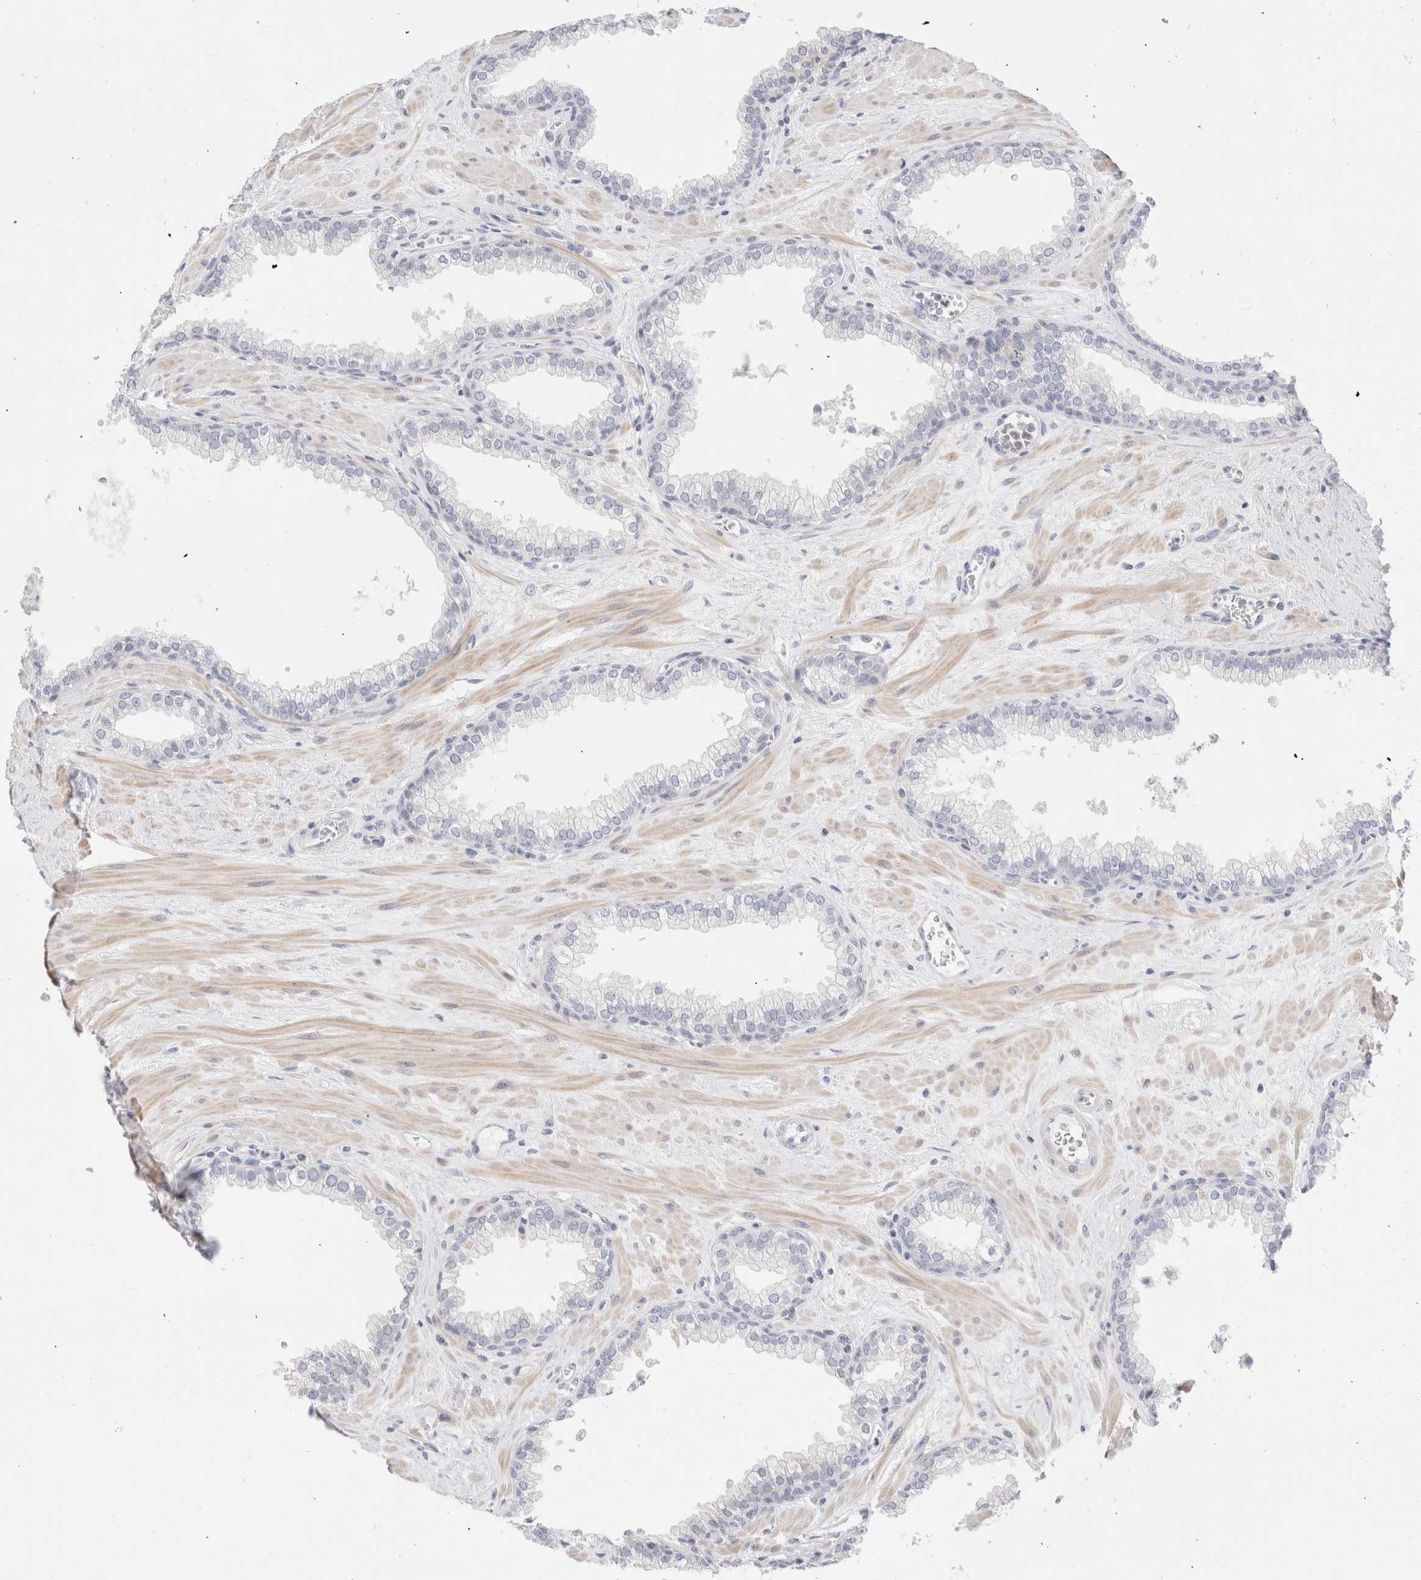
{"staining": {"intensity": "negative", "quantity": "none", "location": "none"}, "tissue": "prostate", "cell_type": "Glandular cells", "image_type": "normal", "snomed": [{"axis": "morphology", "description": "Normal tissue, NOS"}, {"axis": "morphology", "description": "Urothelial carcinoma, Low grade"}, {"axis": "topography", "description": "Urinary bladder"}, {"axis": "topography", "description": "Prostate"}], "caption": "There is no significant expression in glandular cells of prostate. (DAB (3,3'-diaminobenzidine) immunohistochemistry (IHC) with hematoxylin counter stain).", "gene": "ADAM30", "patient": {"sex": "male", "age": 60}}